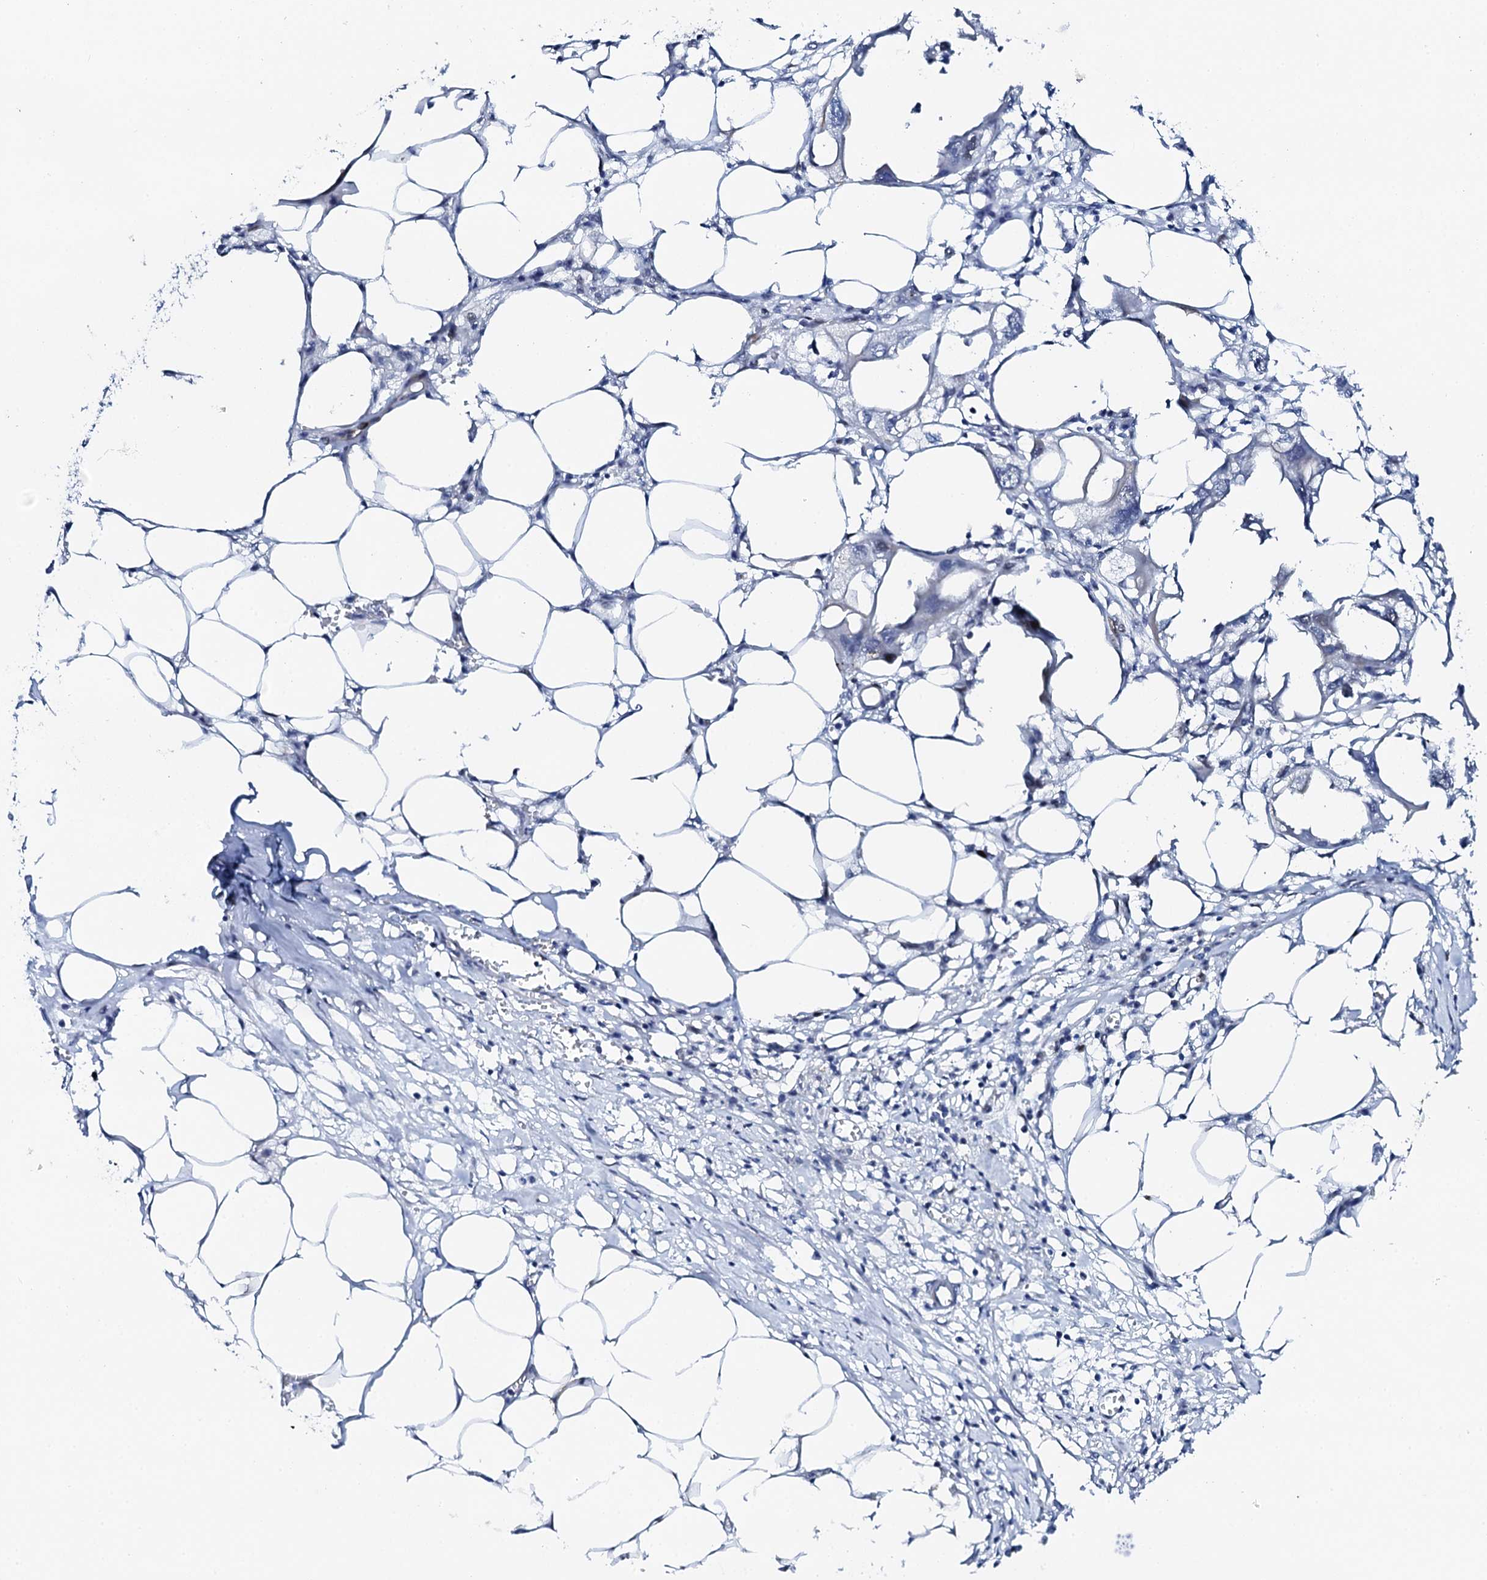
{"staining": {"intensity": "negative", "quantity": "none", "location": "none"}, "tissue": "endometrial cancer", "cell_type": "Tumor cells", "image_type": "cancer", "snomed": [{"axis": "morphology", "description": "Adenocarcinoma, NOS"}, {"axis": "morphology", "description": "Adenocarcinoma, metastatic, NOS"}, {"axis": "topography", "description": "Adipose tissue"}, {"axis": "topography", "description": "Endometrium"}], "caption": "Endometrial adenocarcinoma stained for a protein using immunohistochemistry exhibits no positivity tumor cells.", "gene": "NUDT13", "patient": {"sex": "female", "age": 67}}